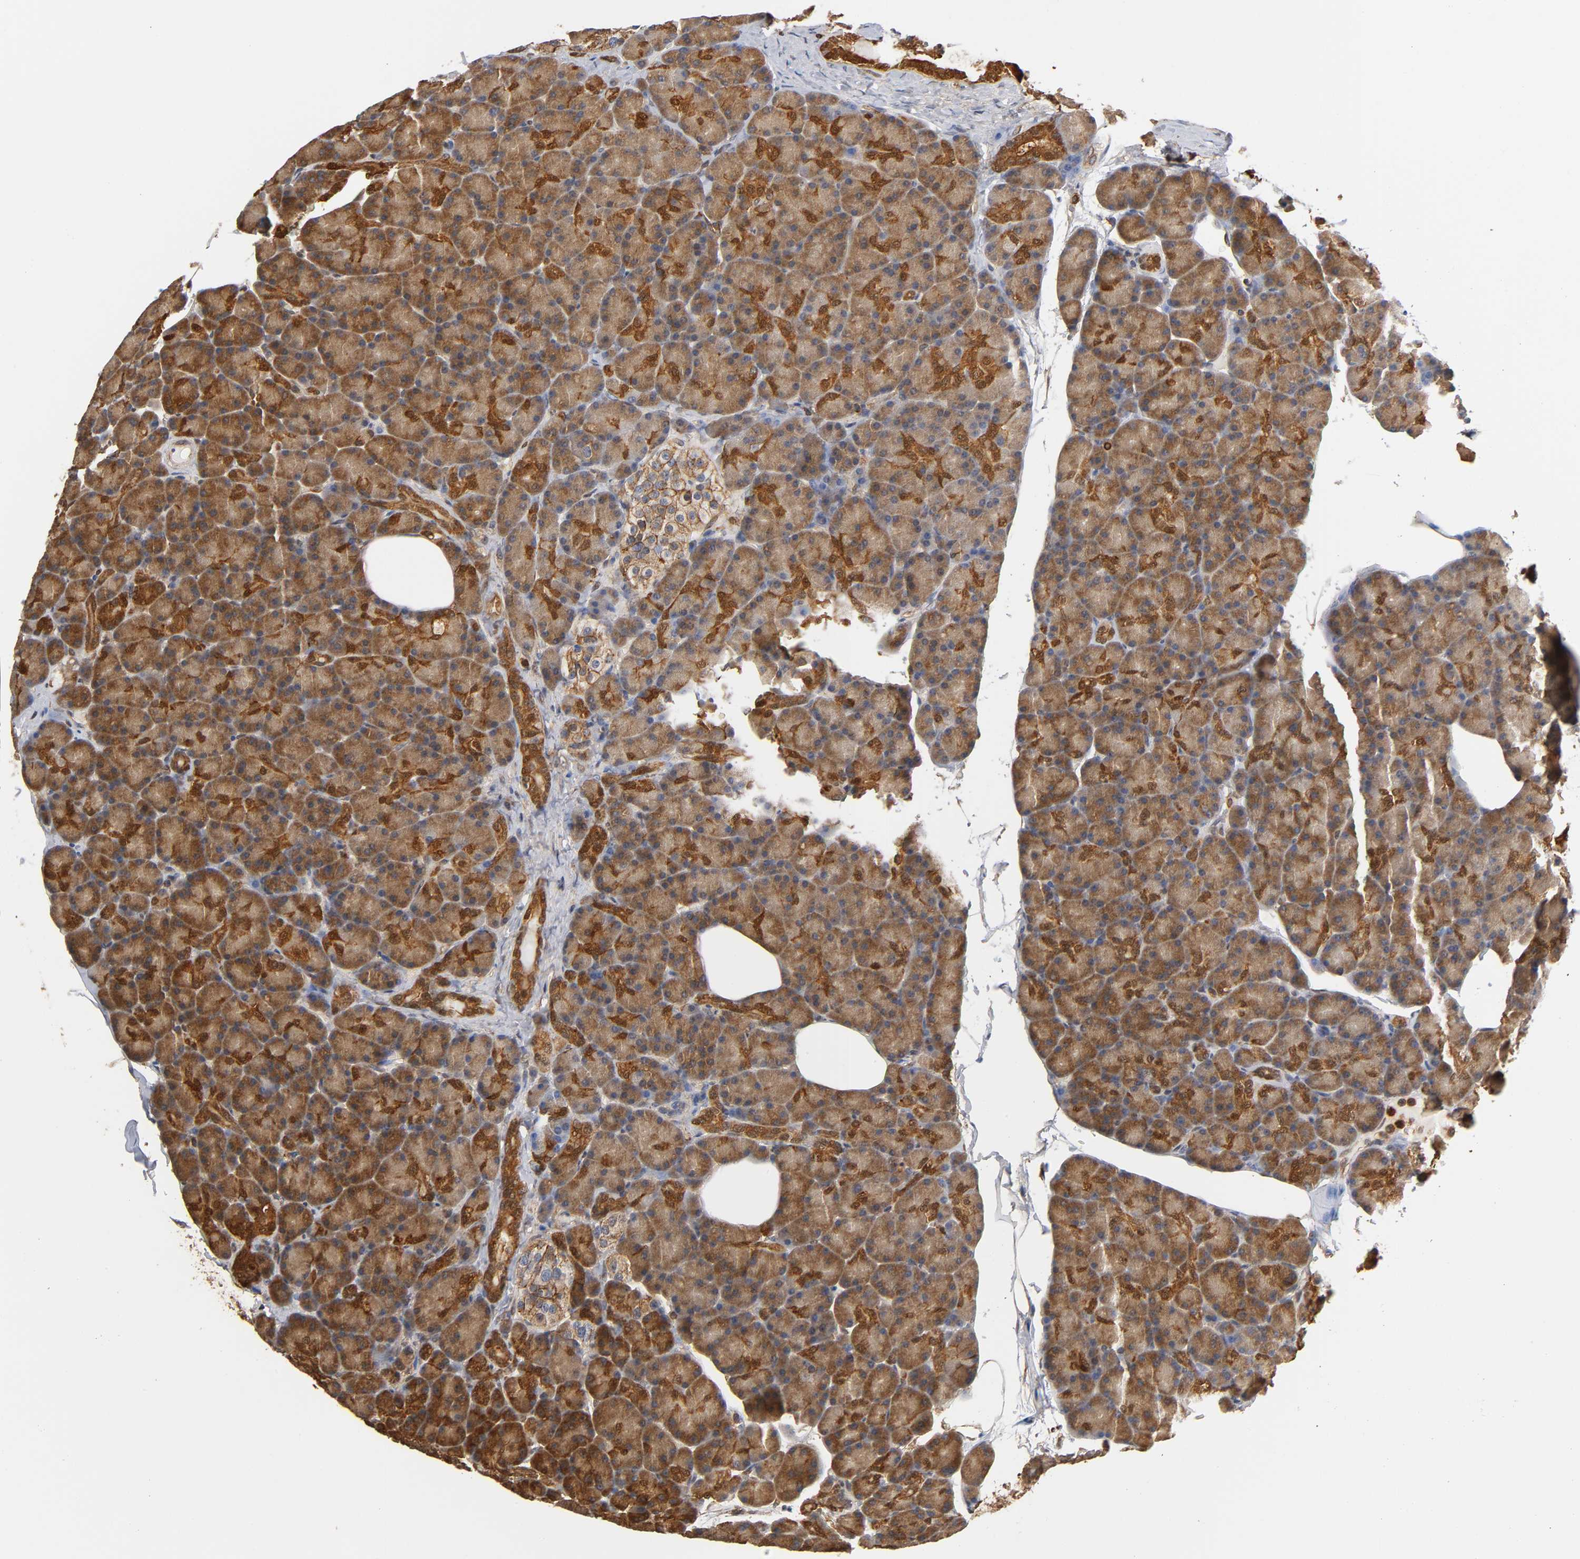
{"staining": {"intensity": "moderate", "quantity": ">75%", "location": "cytoplasmic/membranous"}, "tissue": "pancreas", "cell_type": "Exocrine glandular cells", "image_type": "normal", "snomed": [{"axis": "morphology", "description": "Normal tissue, NOS"}, {"axis": "topography", "description": "Pancreas"}], "caption": "A brown stain highlights moderate cytoplasmic/membranous positivity of a protein in exocrine glandular cells of benign pancreas.", "gene": "ANXA11", "patient": {"sex": "female", "age": 43}}